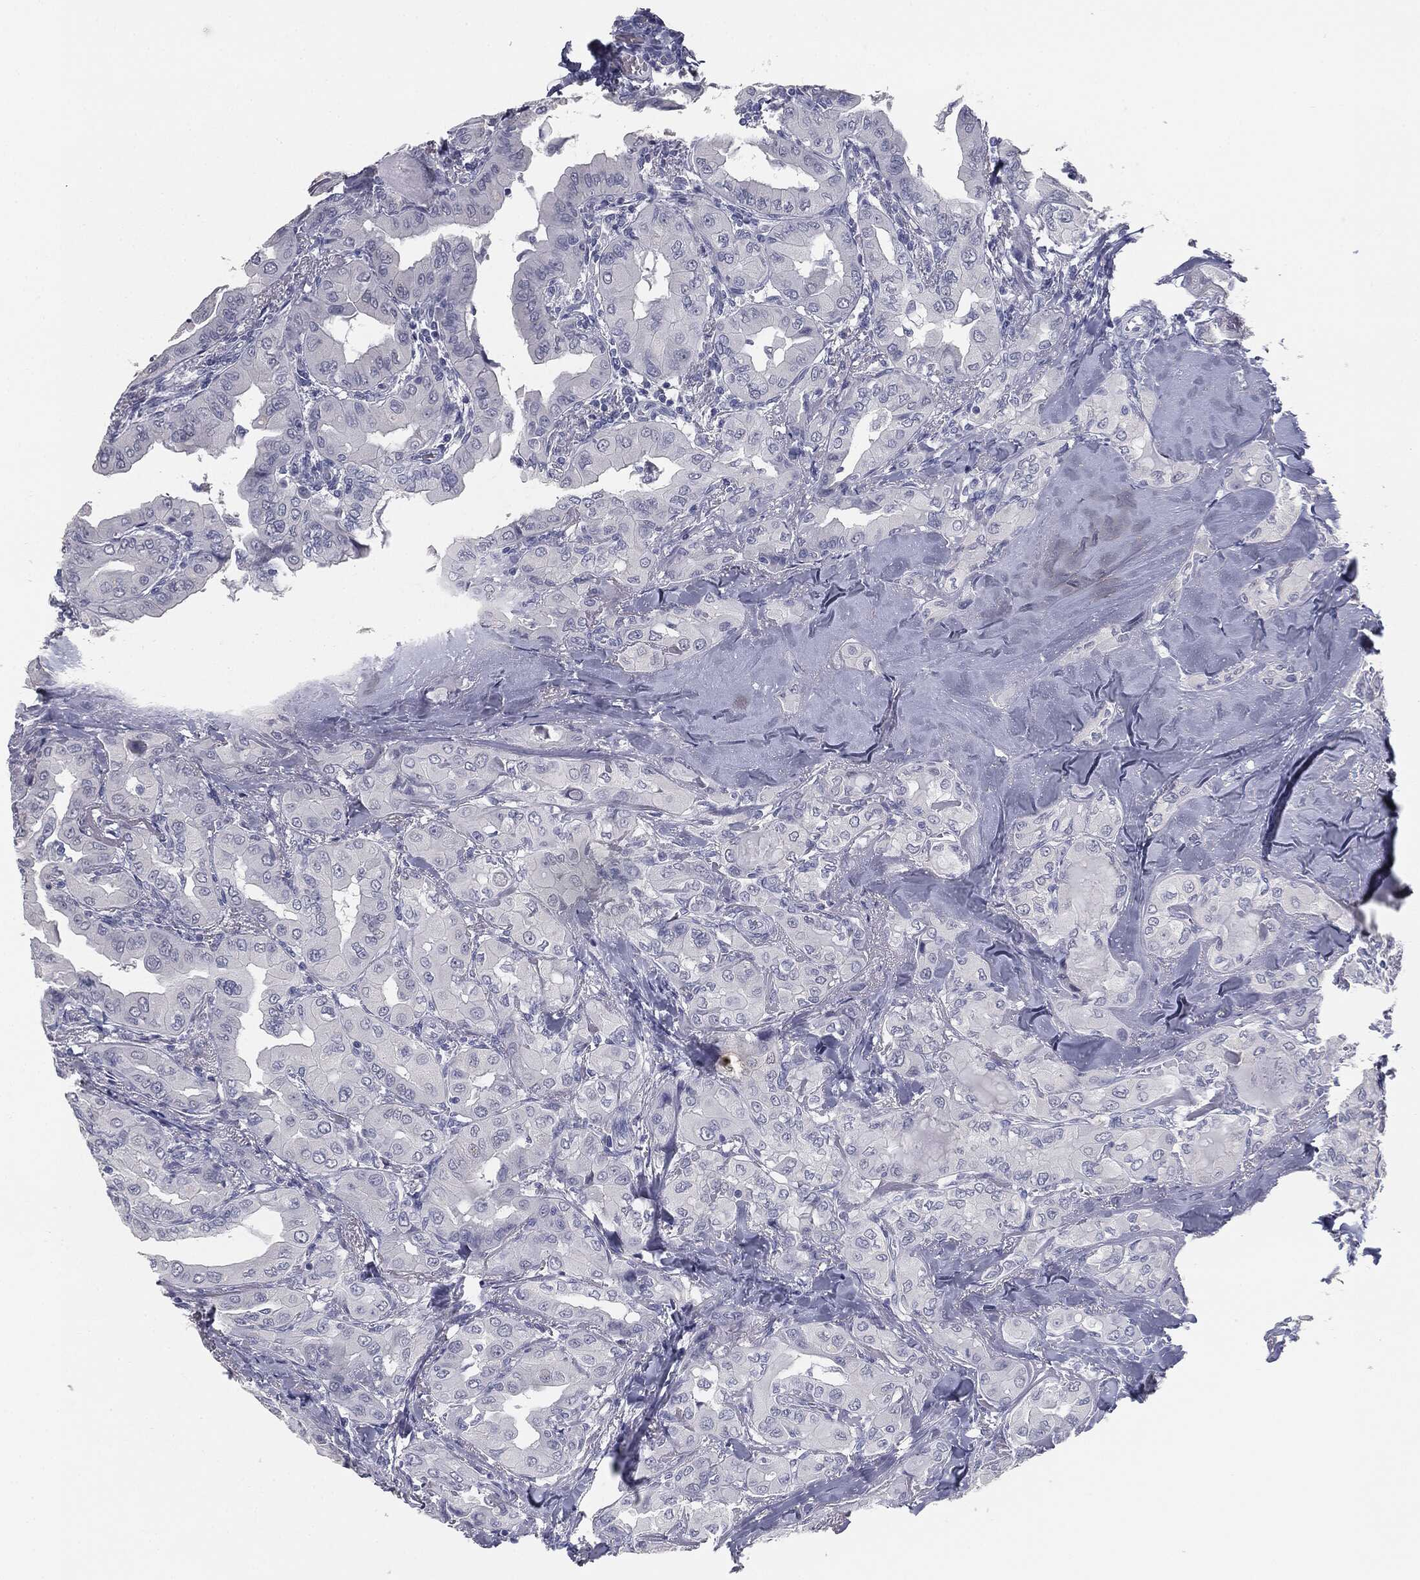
{"staining": {"intensity": "negative", "quantity": "none", "location": "none"}, "tissue": "thyroid cancer", "cell_type": "Tumor cells", "image_type": "cancer", "snomed": [{"axis": "morphology", "description": "Normal tissue, NOS"}, {"axis": "morphology", "description": "Papillary adenocarcinoma, NOS"}, {"axis": "topography", "description": "Thyroid gland"}], "caption": "A histopathology image of human thyroid papillary adenocarcinoma is negative for staining in tumor cells. Brightfield microscopy of immunohistochemistry (IHC) stained with DAB (3,3'-diaminobenzidine) (brown) and hematoxylin (blue), captured at high magnification.", "gene": "MUC5AC", "patient": {"sex": "female", "age": 66}}